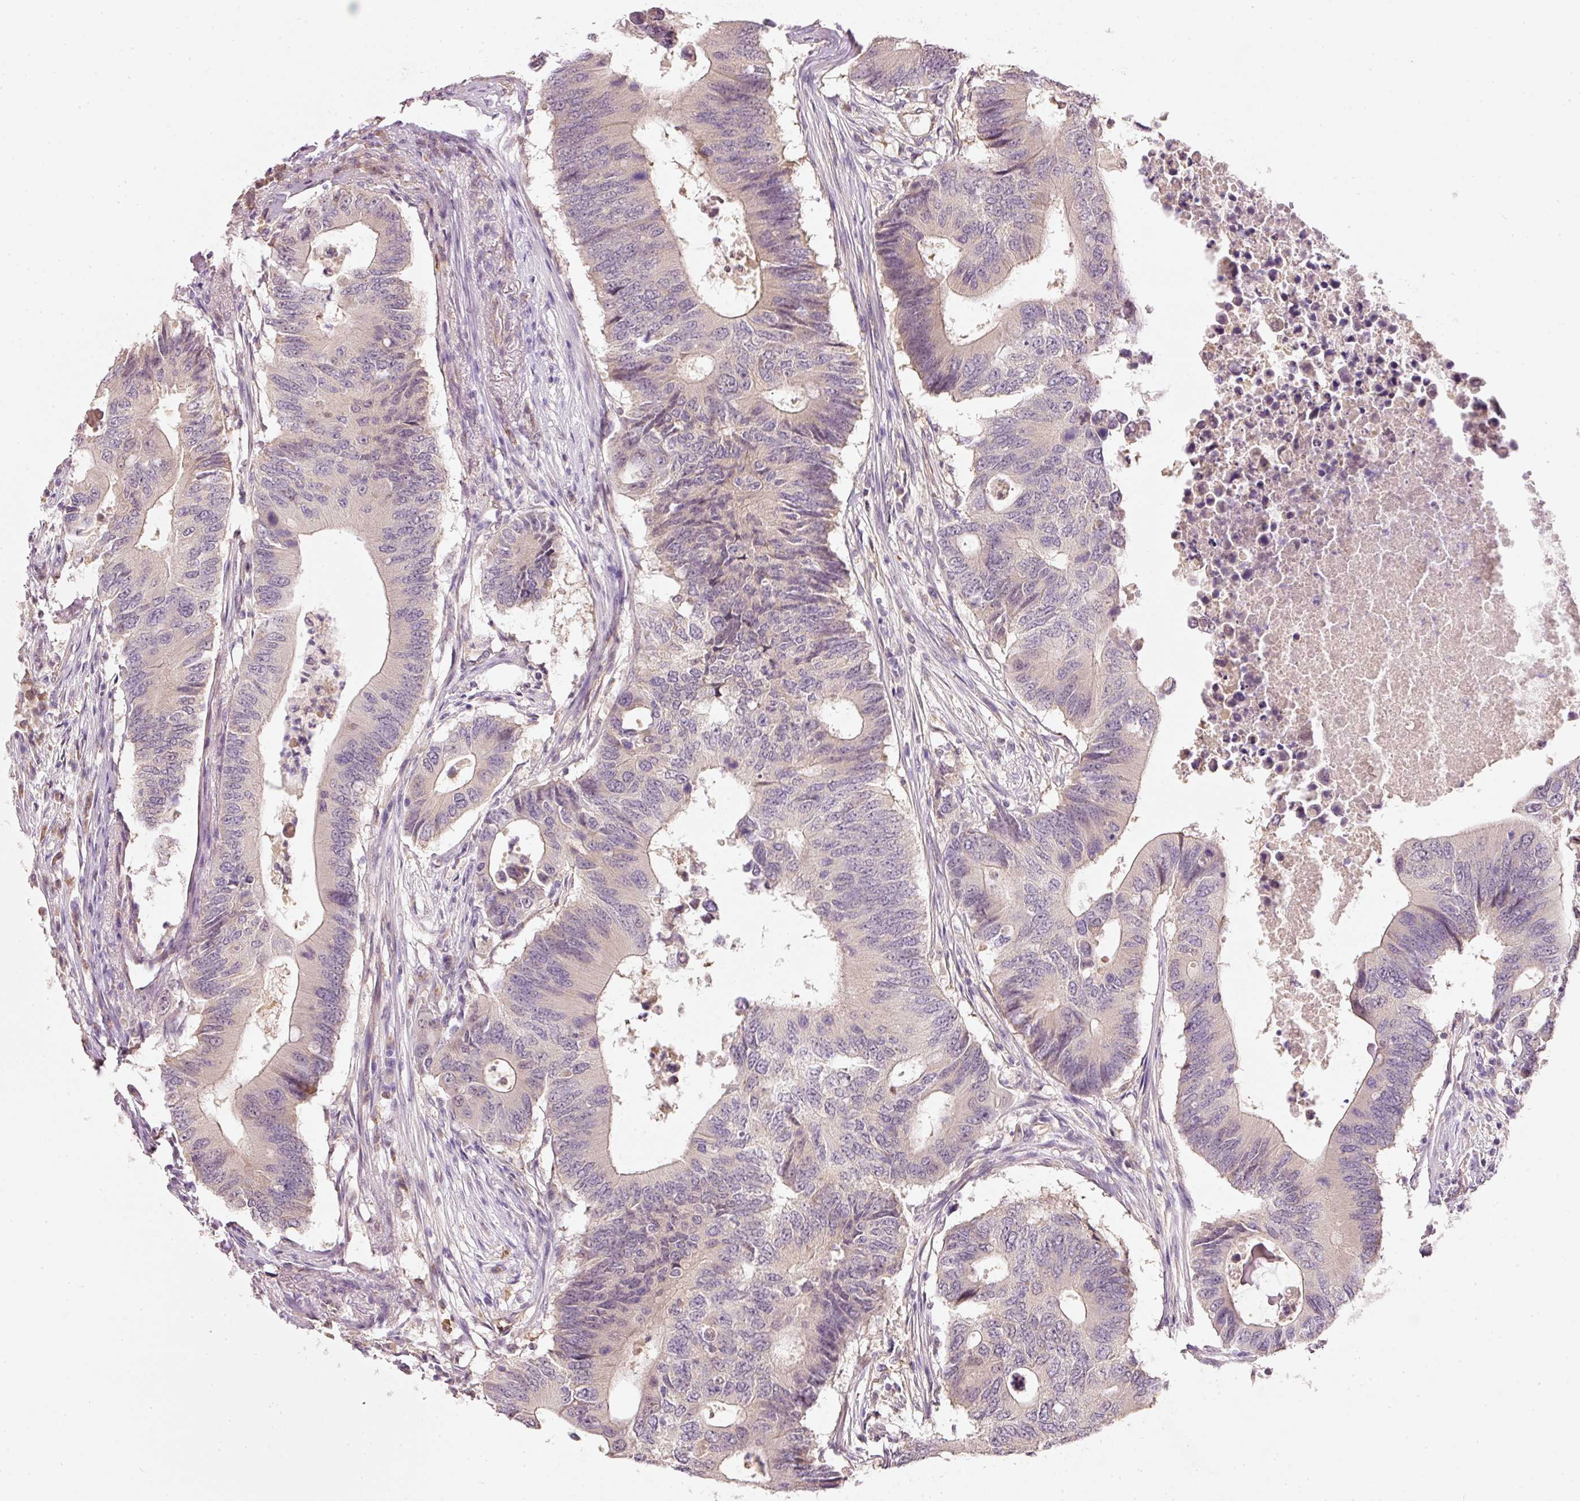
{"staining": {"intensity": "weak", "quantity": "<25%", "location": "cytoplasmic/membranous"}, "tissue": "colorectal cancer", "cell_type": "Tumor cells", "image_type": "cancer", "snomed": [{"axis": "morphology", "description": "Adenocarcinoma, NOS"}, {"axis": "topography", "description": "Colon"}], "caption": "This micrograph is of adenocarcinoma (colorectal) stained with immunohistochemistry to label a protein in brown with the nuclei are counter-stained blue. There is no expression in tumor cells. (IHC, brightfield microscopy, high magnification).", "gene": "RGL2", "patient": {"sex": "male", "age": 71}}